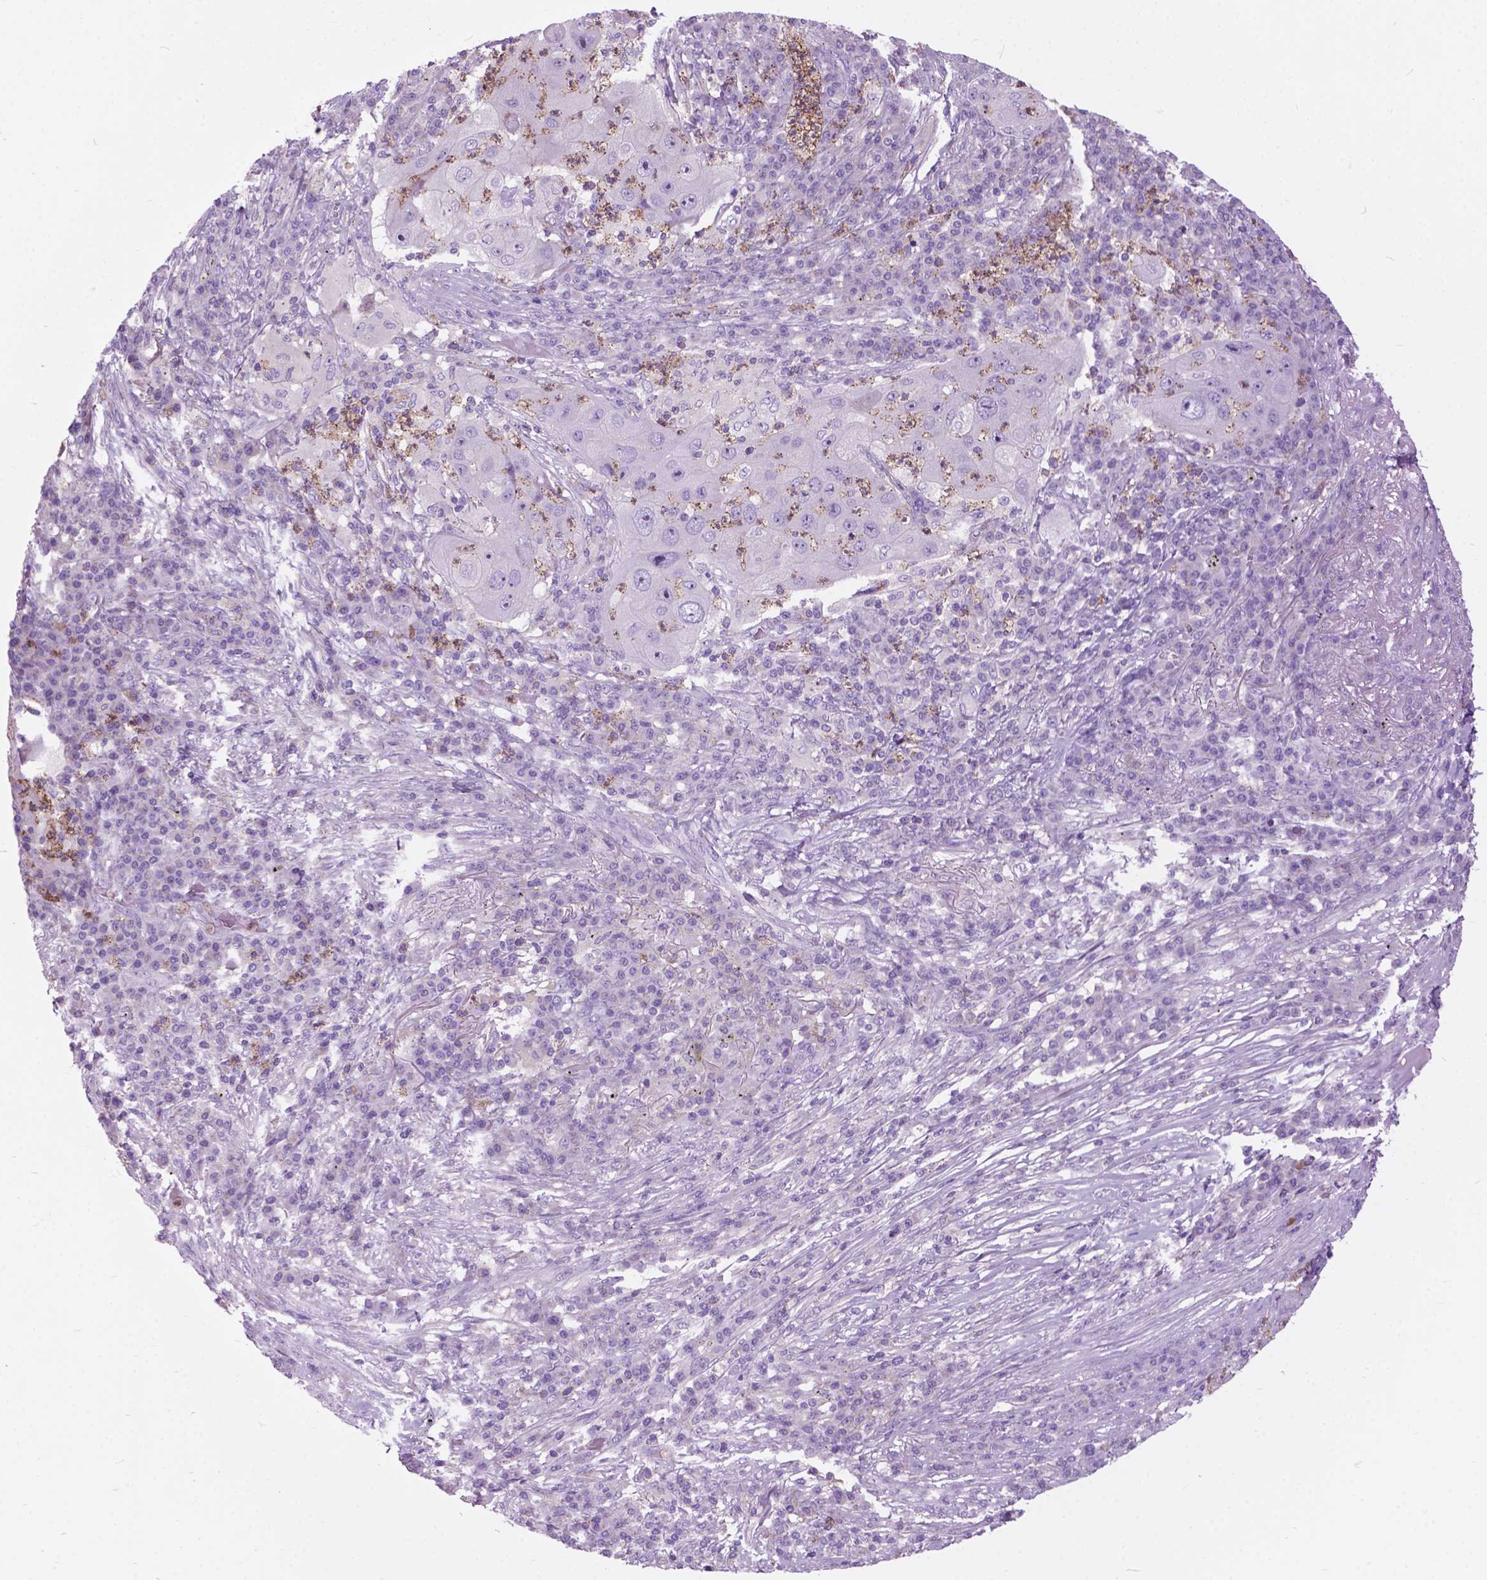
{"staining": {"intensity": "negative", "quantity": "none", "location": "none"}, "tissue": "lung cancer", "cell_type": "Tumor cells", "image_type": "cancer", "snomed": [{"axis": "morphology", "description": "Squamous cell carcinoma, NOS"}, {"axis": "topography", "description": "Lung"}], "caption": "Immunohistochemistry (IHC) micrograph of lung cancer (squamous cell carcinoma) stained for a protein (brown), which displays no expression in tumor cells. (Stains: DAB (3,3'-diaminobenzidine) immunohistochemistry with hematoxylin counter stain, Microscopy: brightfield microscopy at high magnification).", "gene": "PRR35", "patient": {"sex": "female", "age": 59}}